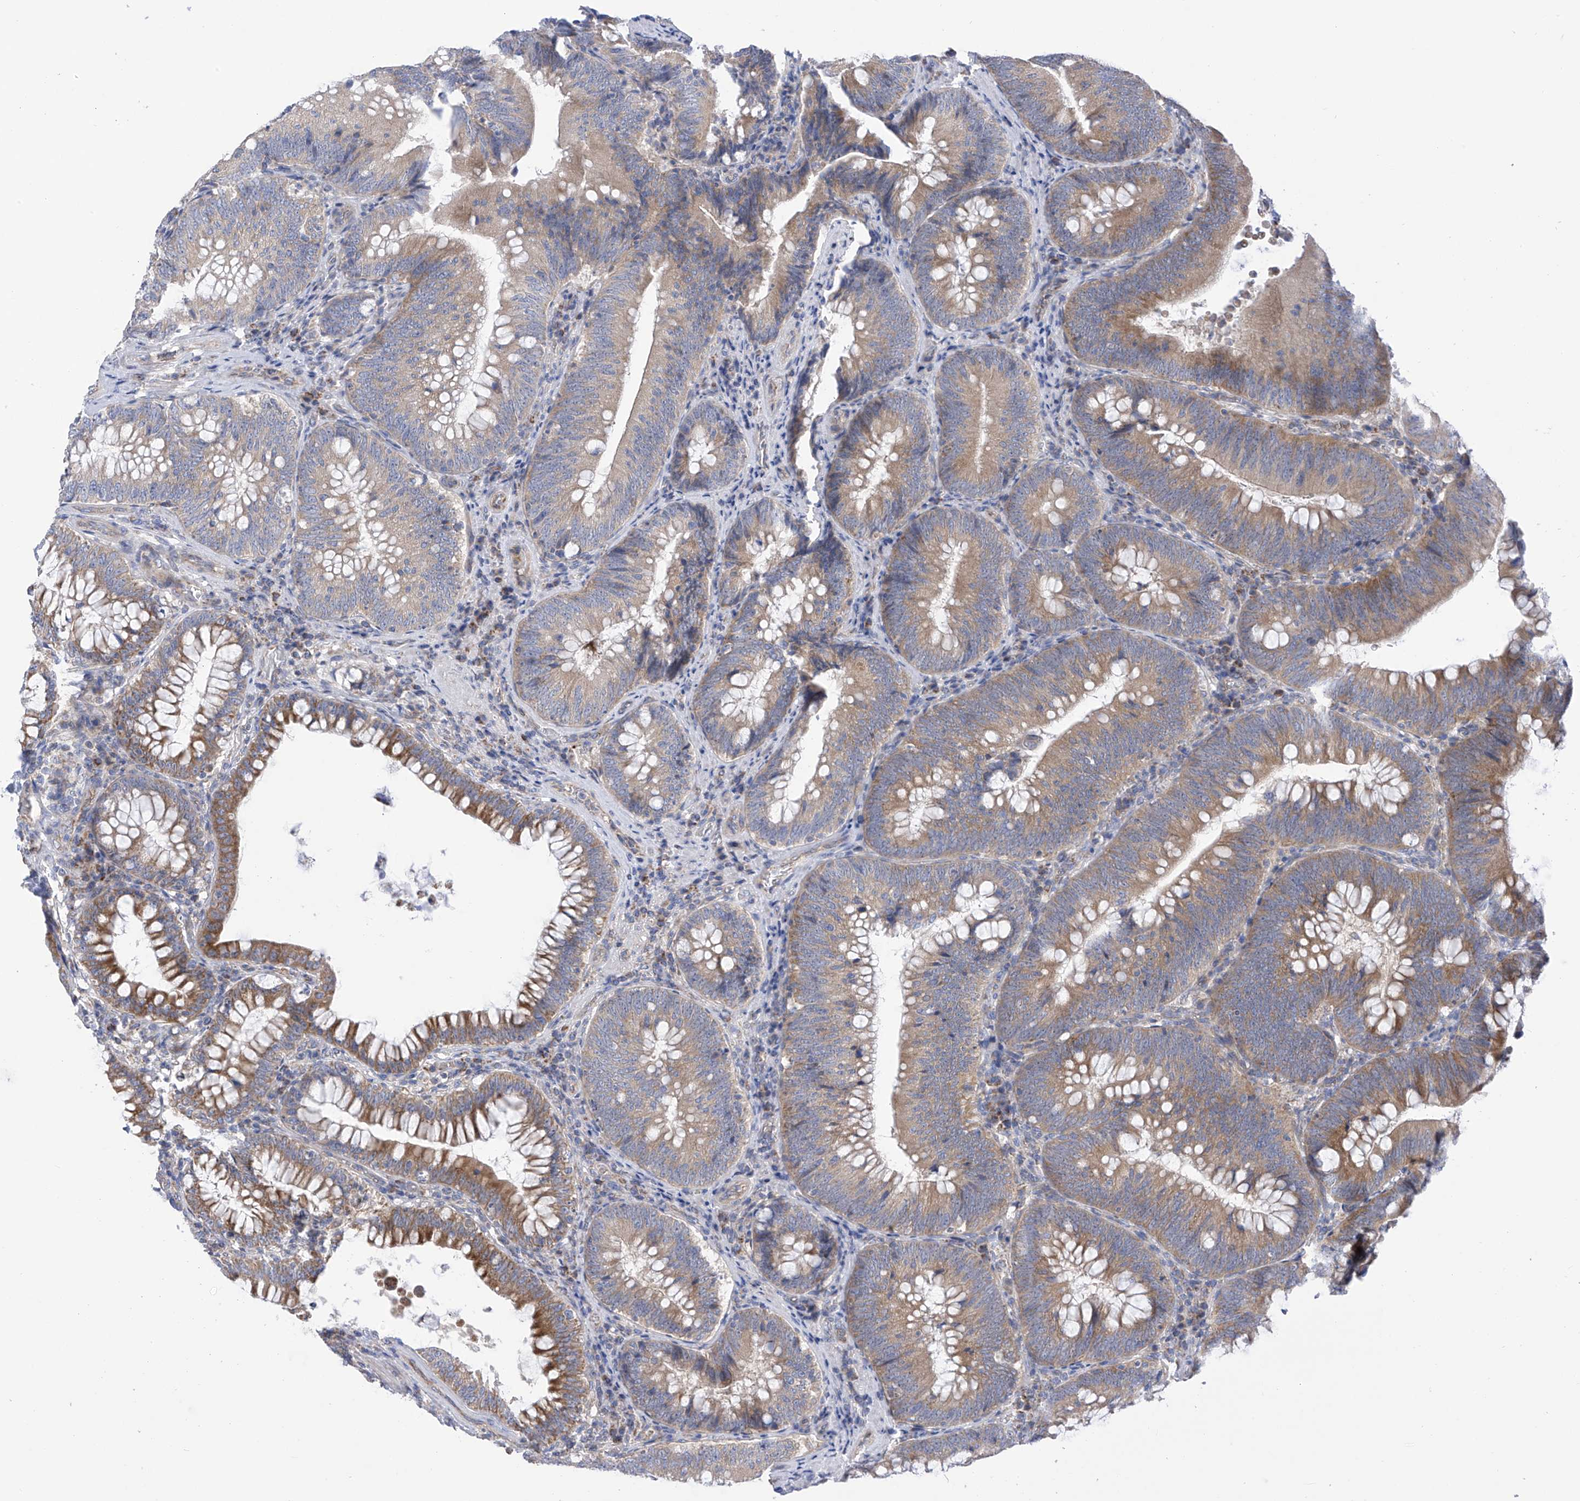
{"staining": {"intensity": "moderate", "quantity": "25%-75%", "location": "cytoplasmic/membranous"}, "tissue": "colorectal cancer", "cell_type": "Tumor cells", "image_type": "cancer", "snomed": [{"axis": "morphology", "description": "Normal tissue, NOS"}, {"axis": "topography", "description": "Colon"}], "caption": "A brown stain labels moderate cytoplasmic/membranous positivity of a protein in colorectal cancer tumor cells.", "gene": "P2RX7", "patient": {"sex": "female", "age": 82}}